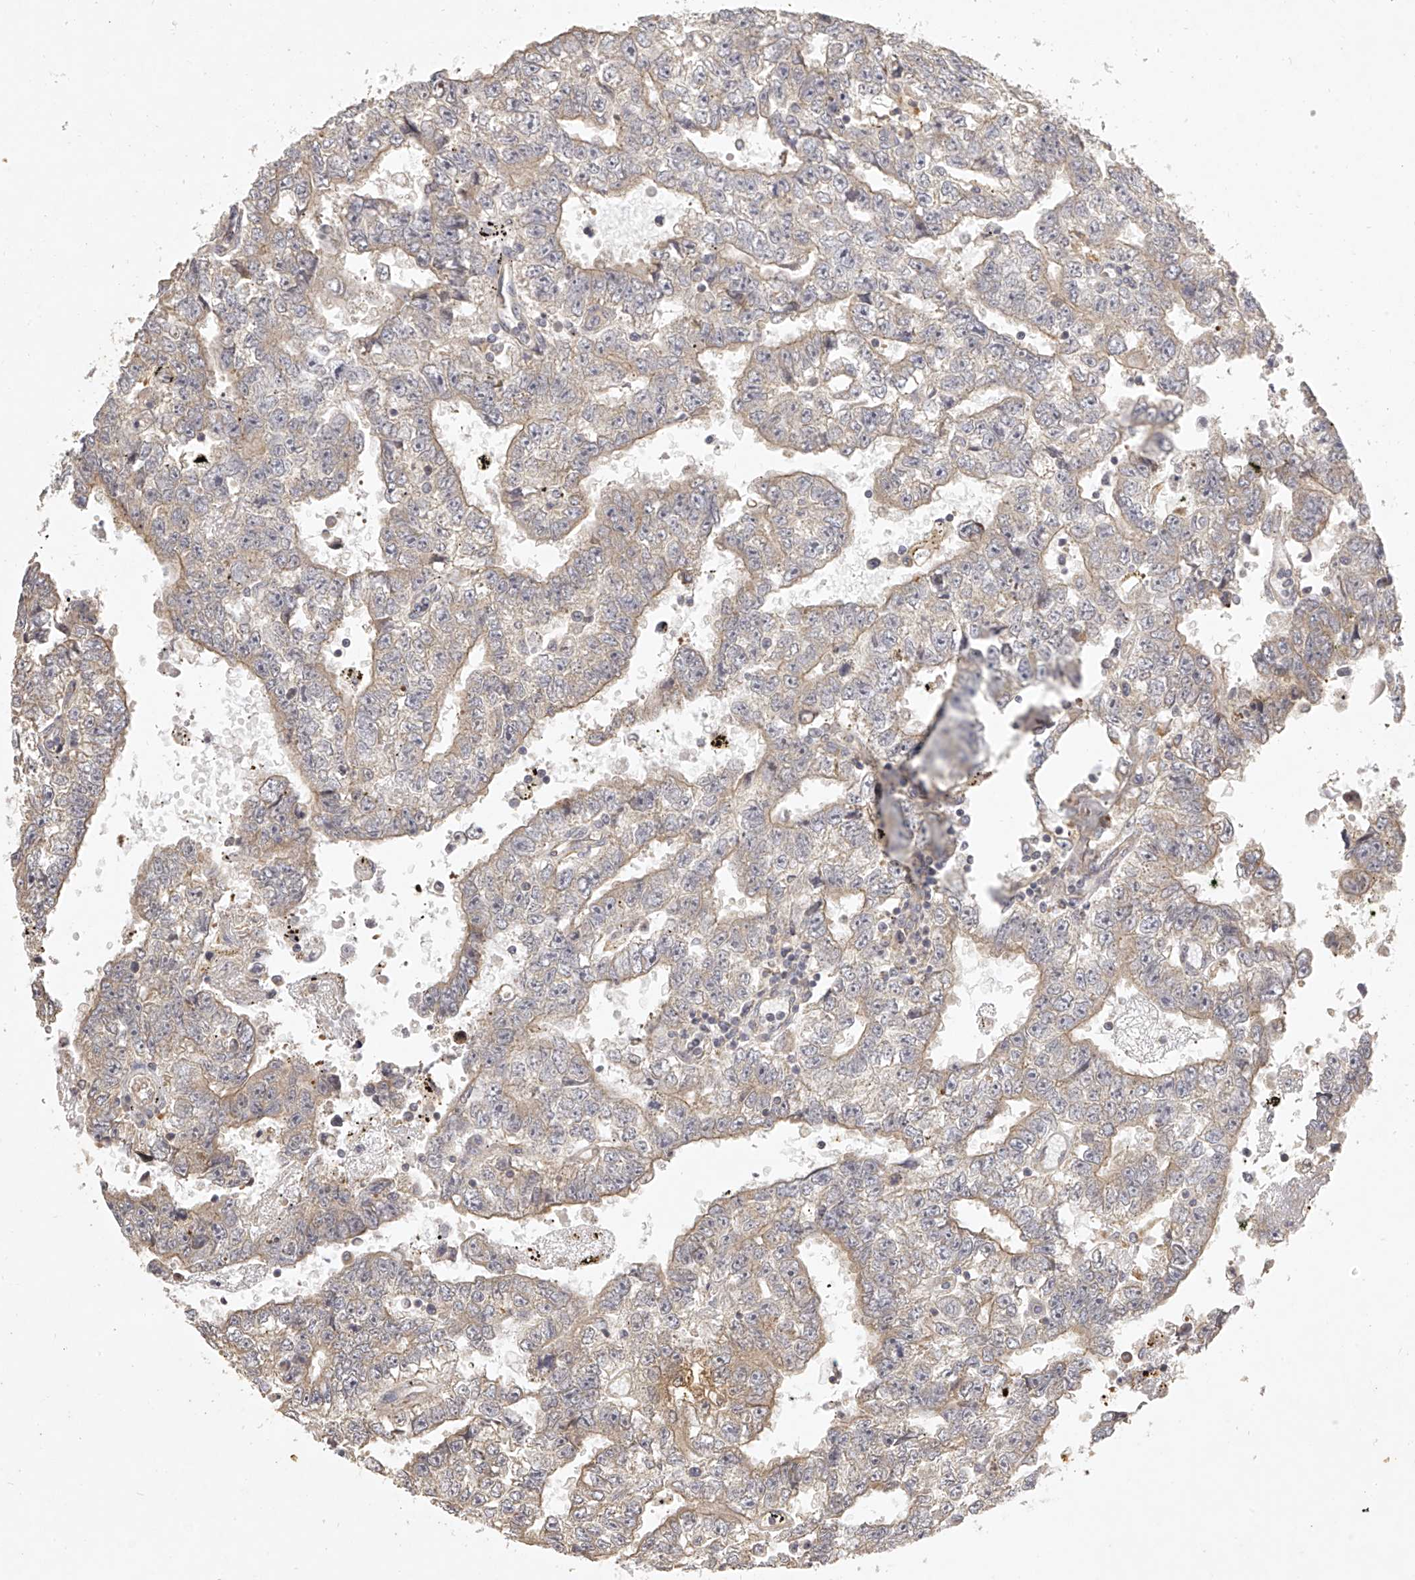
{"staining": {"intensity": "weak", "quantity": "25%-75%", "location": "cytoplasmic/membranous"}, "tissue": "testis cancer", "cell_type": "Tumor cells", "image_type": "cancer", "snomed": [{"axis": "morphology", "description": "Carcinoma, Embryonal, NOS"}, {"axis": "topography", "description": "Testis"}], "caption": "Immunohistochemical staining of human testis cancer shows low levels of weak cytoplasmic/membranous protein positivity in about 25%-75% of tumor cells. (DAB (3,3'-diaminobenzidine) = brown stain, brightfield microscopy at high magnification).", "gene": "DOCK9", "patient": {"sex": "male", "age": 25}}